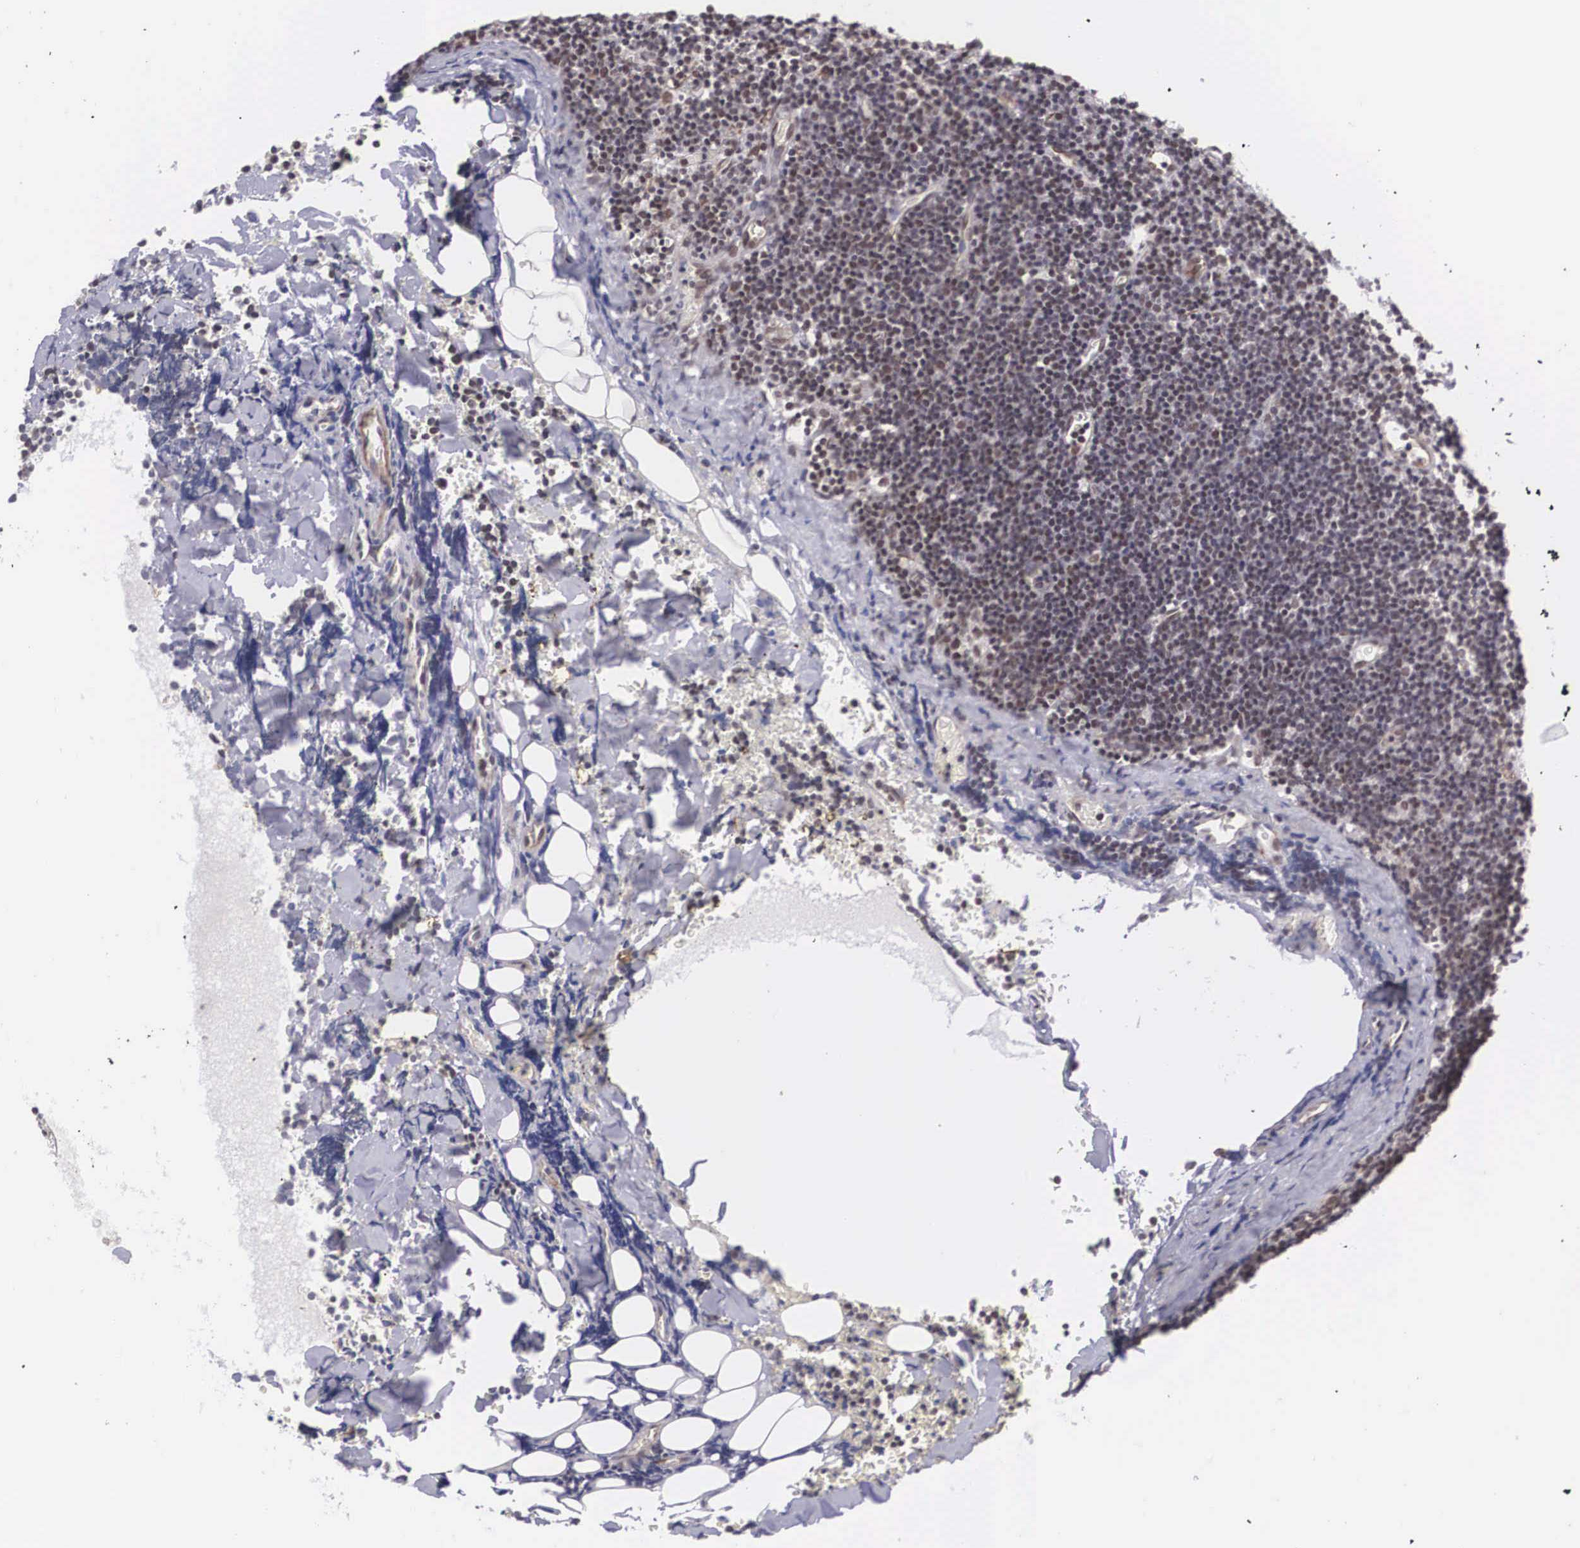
{"staining": {"intensity": "negative", "quantity": "none", "location": "none"}, "tissue": "lymphoma", "cell_type": "Tumor cells", "image_type": "cancer", "snomed": [{"axis": "morphology", "description": "Malignant lymphoma, non-Hodgkin's type, Low grade"}, {"axis": "topography", "description": "Lymph node"}], "caption": "This is an IHC image of lymphoma. There is no staining in tumor cells.", "gene": "MORC2", "patient": {"sex": "male", "age": 57}}